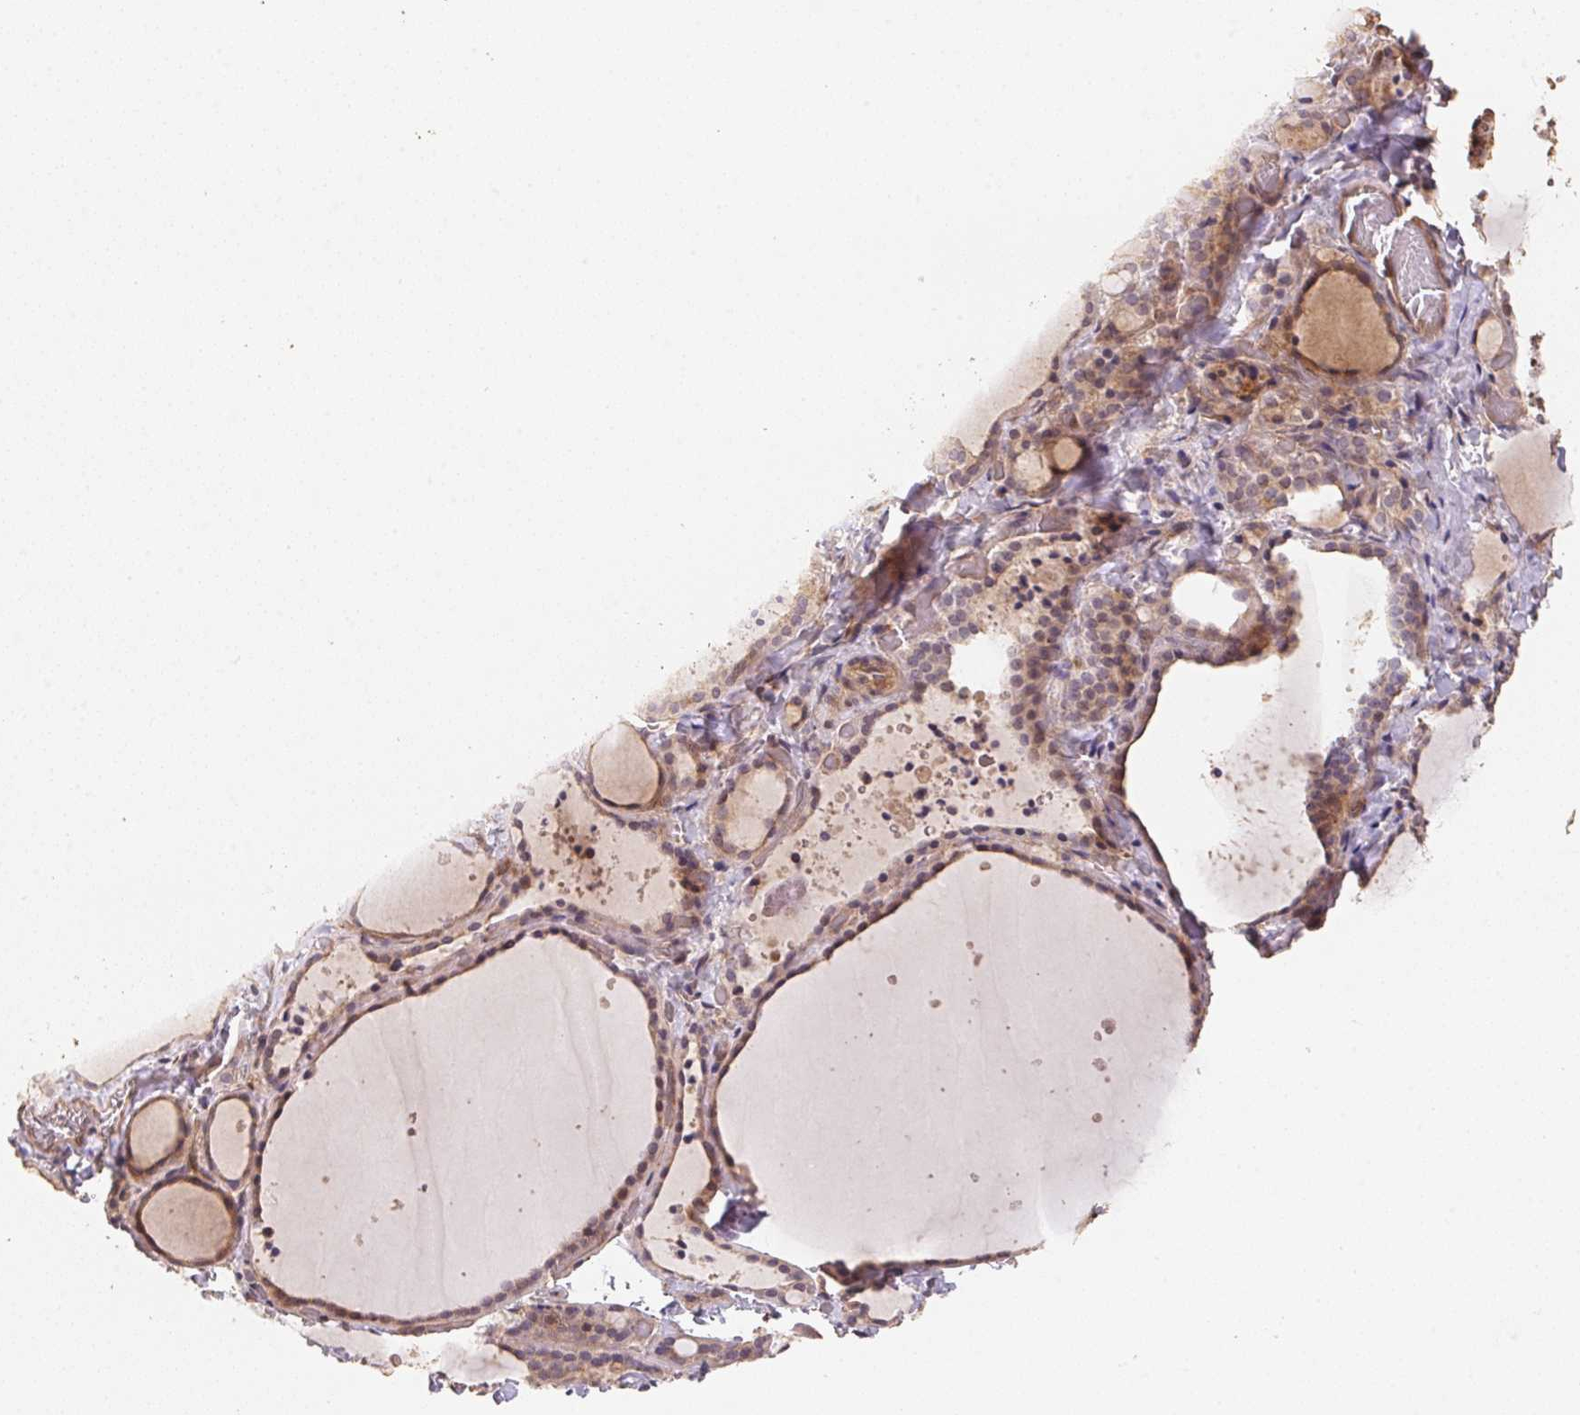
{"staining": {"intensity": "weak", "quantity": "25%-75%", "location": "cytoplasmic/membranous"}, "tissue": "thyroid gland", "cell_type": "Glandular cells", "image_type": "normal", "snomed": [{"axis": "morphology", "description": "Normal tissue, NOS"}, {"axis": "topography", "description": "Thyroid gland"}], "caption": "A micrograph showing weak cytoplasmic/membranous expression in about 25%-75% of glandular cells in normal thyroid gland, as visualized by brown immunohistochemical staining.", "gene": "TMEM222", "patient": {"sex": "female", "age": 36}}